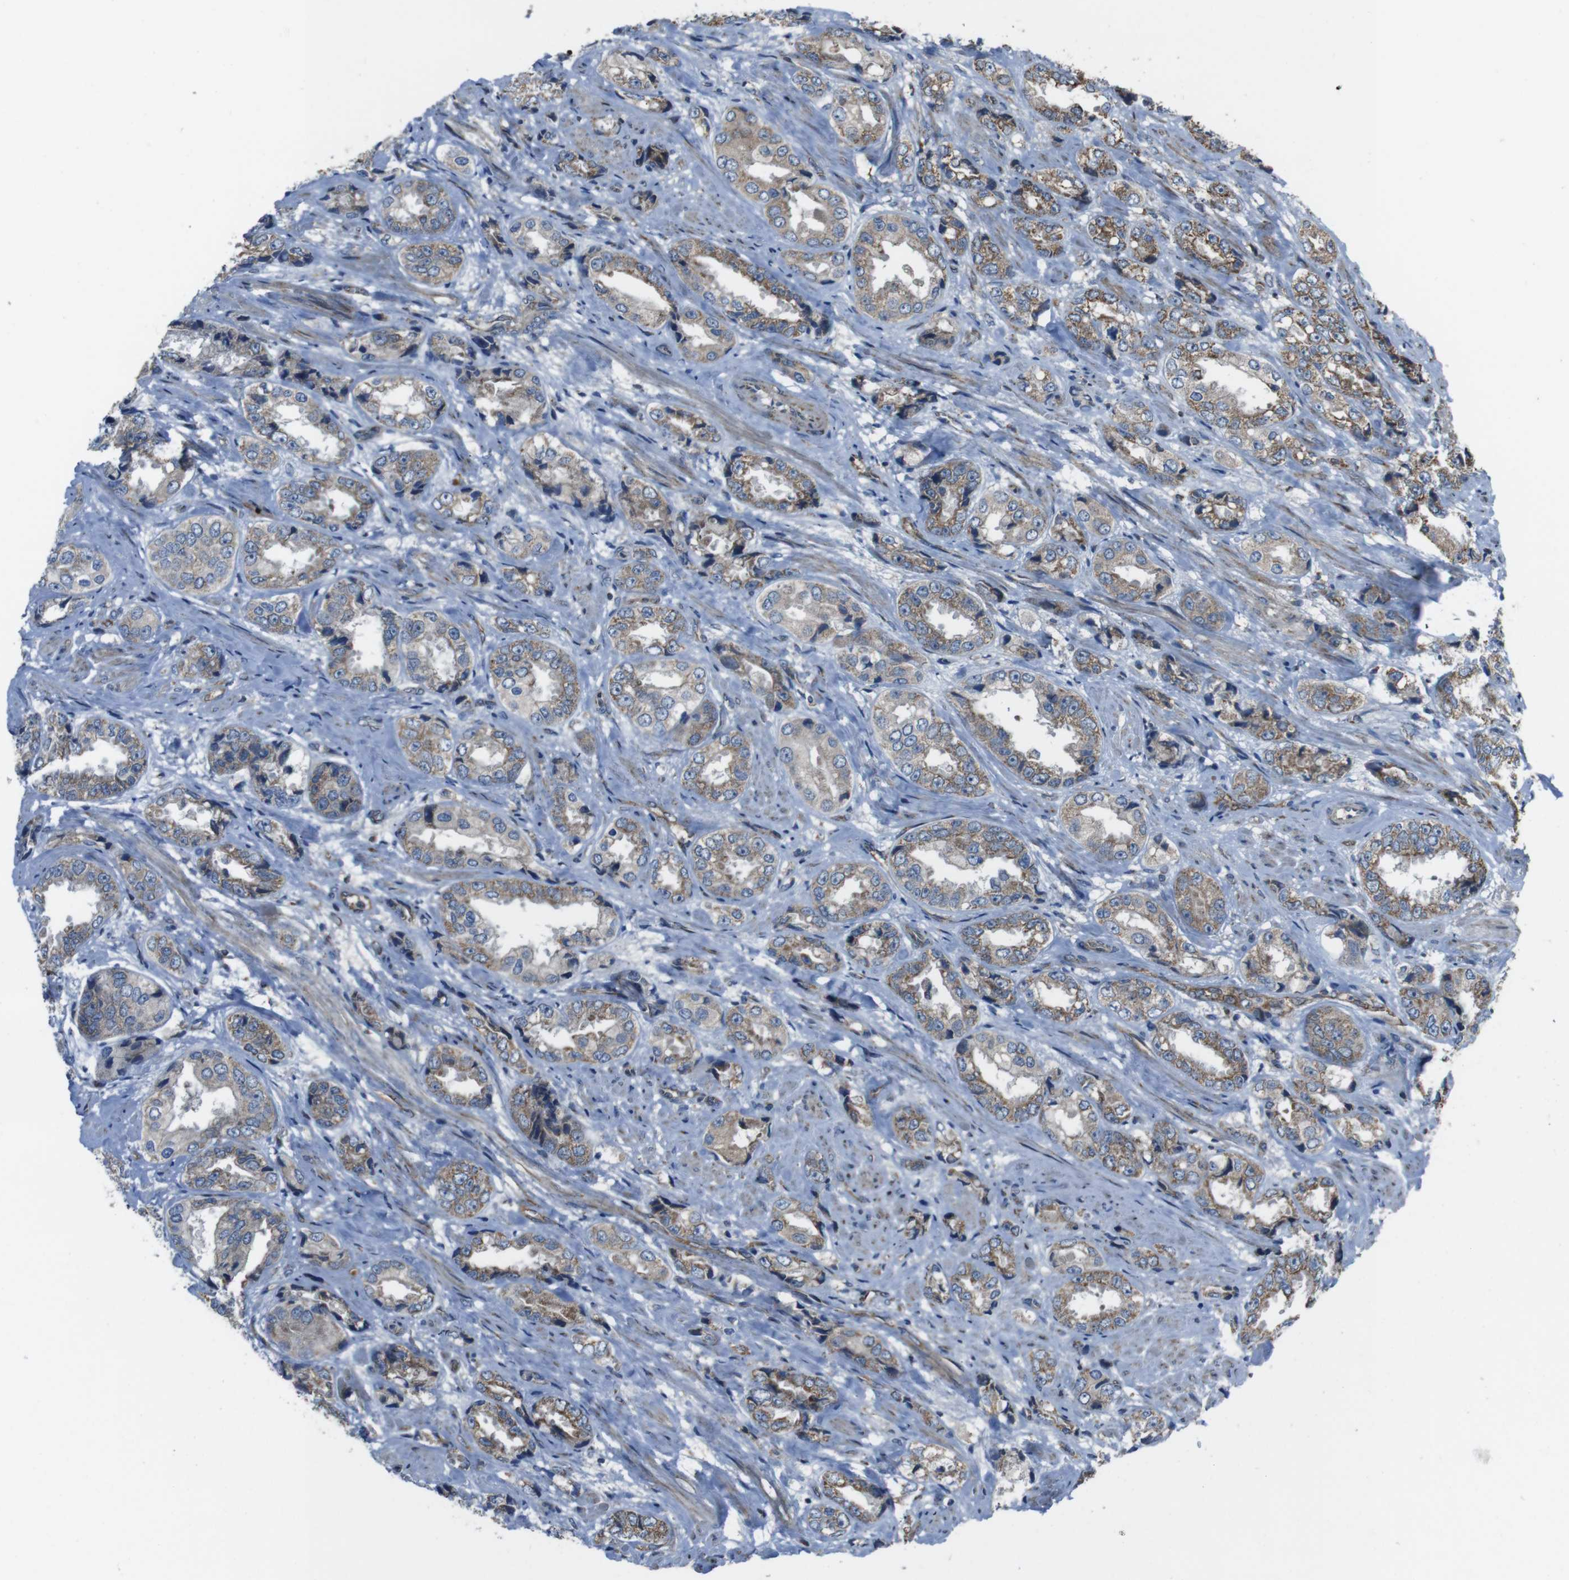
{"staining": {"intensity": "moderate", "quantity": "25%-75%", "location": "cytoplasmic/membranous"}, "tissue": "prostate cancer", "cell_type": "Tumor cells", "image_type": "cancer", "snomed": [{"axis": "morphology", "description": "Adenocarcinoma, High grade"}, {"axis": "topography", "description": "Prostate"}], "caption": "A brown stain labels moderate cytoplasmic/membranous positivity of a protein in prostate cancer (high-grade adenocarcinoma) tumor cells.", "gene": "GIMAP8", "patient": {"sex": "male", "age": 61}}